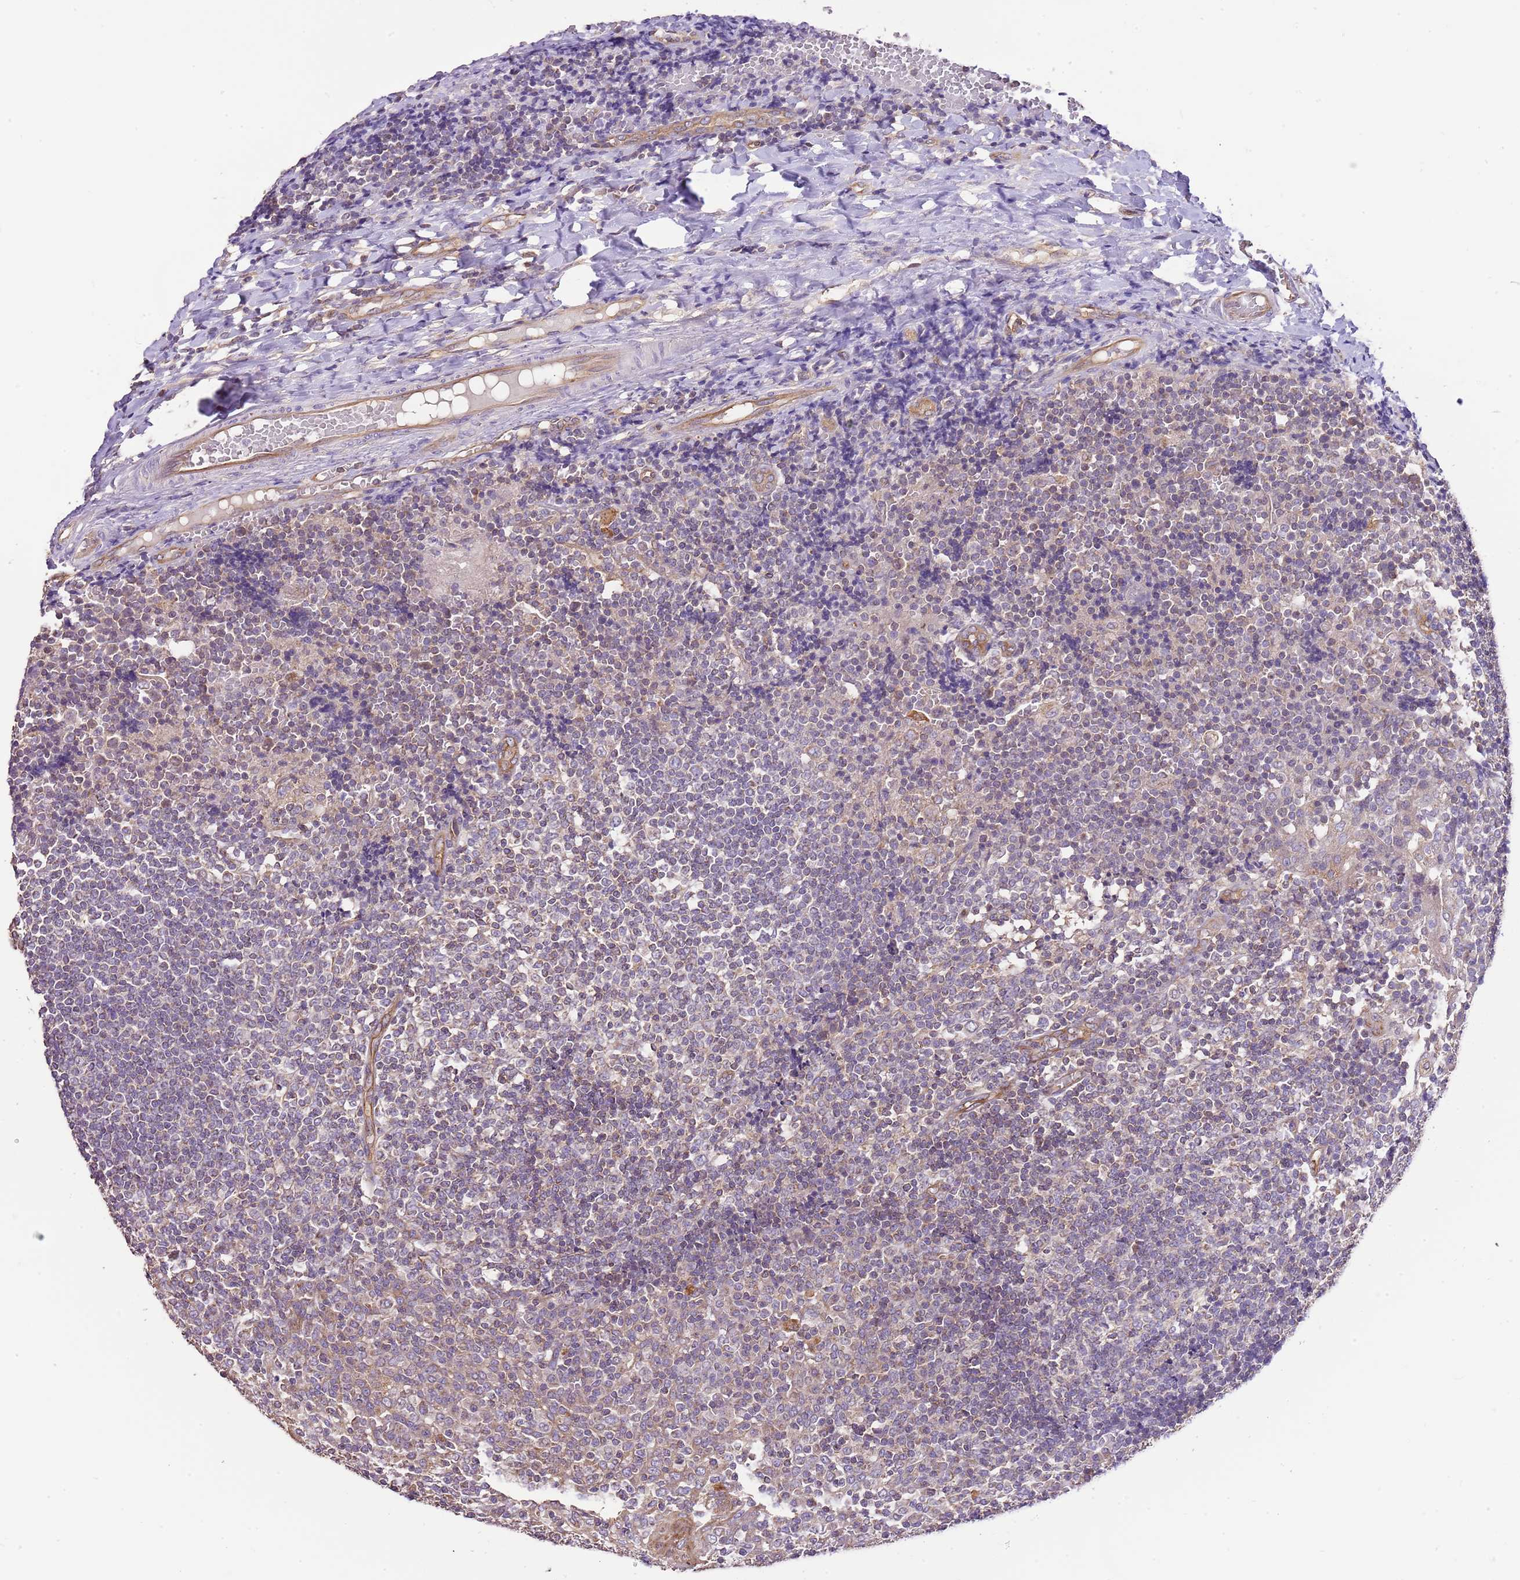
{"staining": {"intensity": "weak", "quantity": "25%-75%", "location": "cytoplasmic/membranous"}, "tissue": "tonsil", "cell_type": "Germinal center cells", "image_type": "normal", "snomed": [{"axis": "morphology", "description": "Normal tissue, NOS"}, {"axis": "topography", "description": "Tonsil"}], "caption": "Immunohistochemistry (DAB (3,3'-diaminobenzidine)) staining of benign tonsil reveals weak cytoplasmic/membranous protein expression in about 25%-75% of germinal center cells. (DAB (3,3'-diaminobenzidine) IHC, brown staining for protein, blue staining for nuclei).", "gene": "DOCK9", "patient": {"sex": "female", "age": 19}}